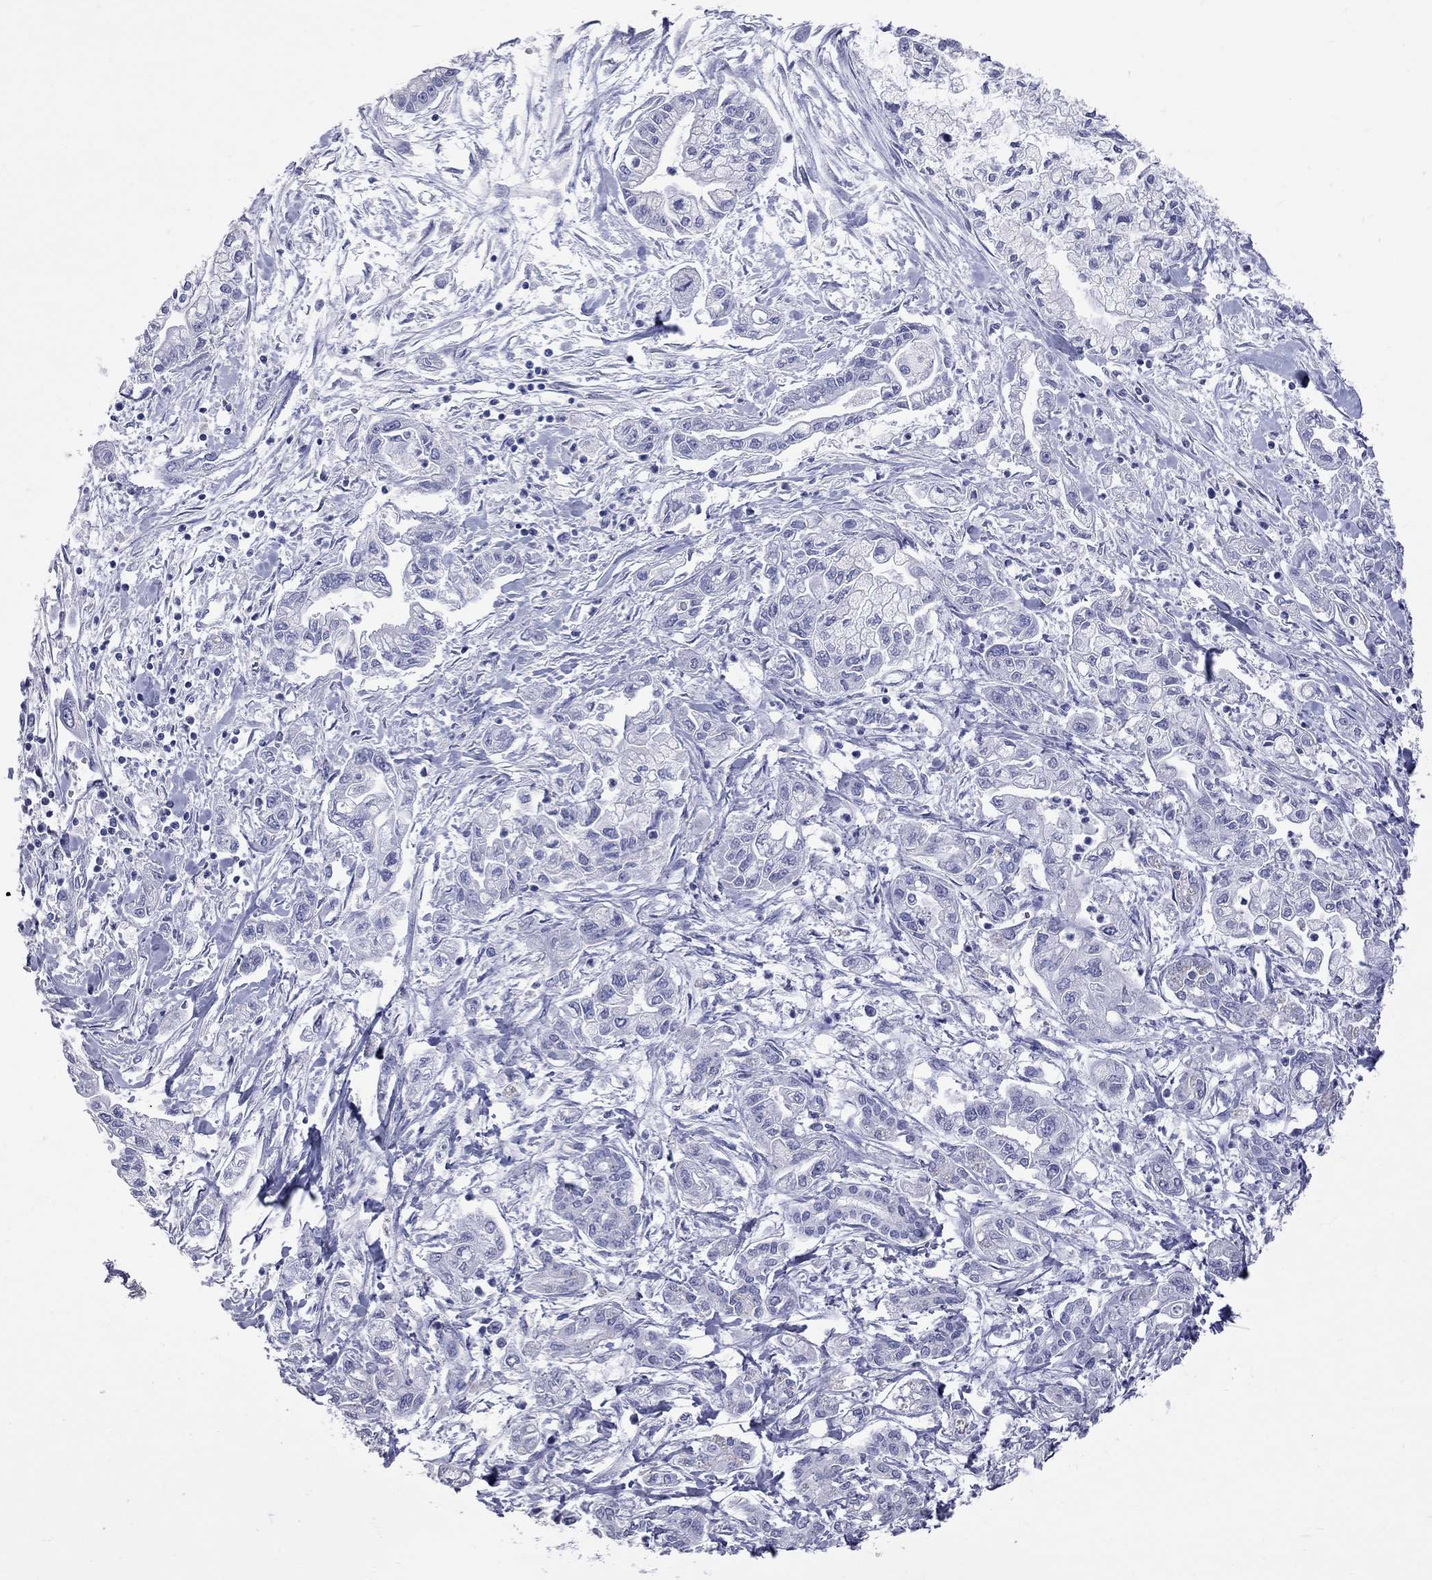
{"staining": {"intensity": "negative", "quantity": "none", "location": "none"}, "tissue": "pancreatic cancer", "cell_type": "Tumor cells", "image_type": "cancer", "snomed": [{"axis": "morphology", "description": "Adenocarcinoma, NOS"}, {"axis": "topography", "description": "Pancreas"}], "caption": "Histopathology image shows no significant protein expression in tumor cells of pancreatic cancer.", "gene": "KCND2", "patient": {"sex": "male", "age": 54}}